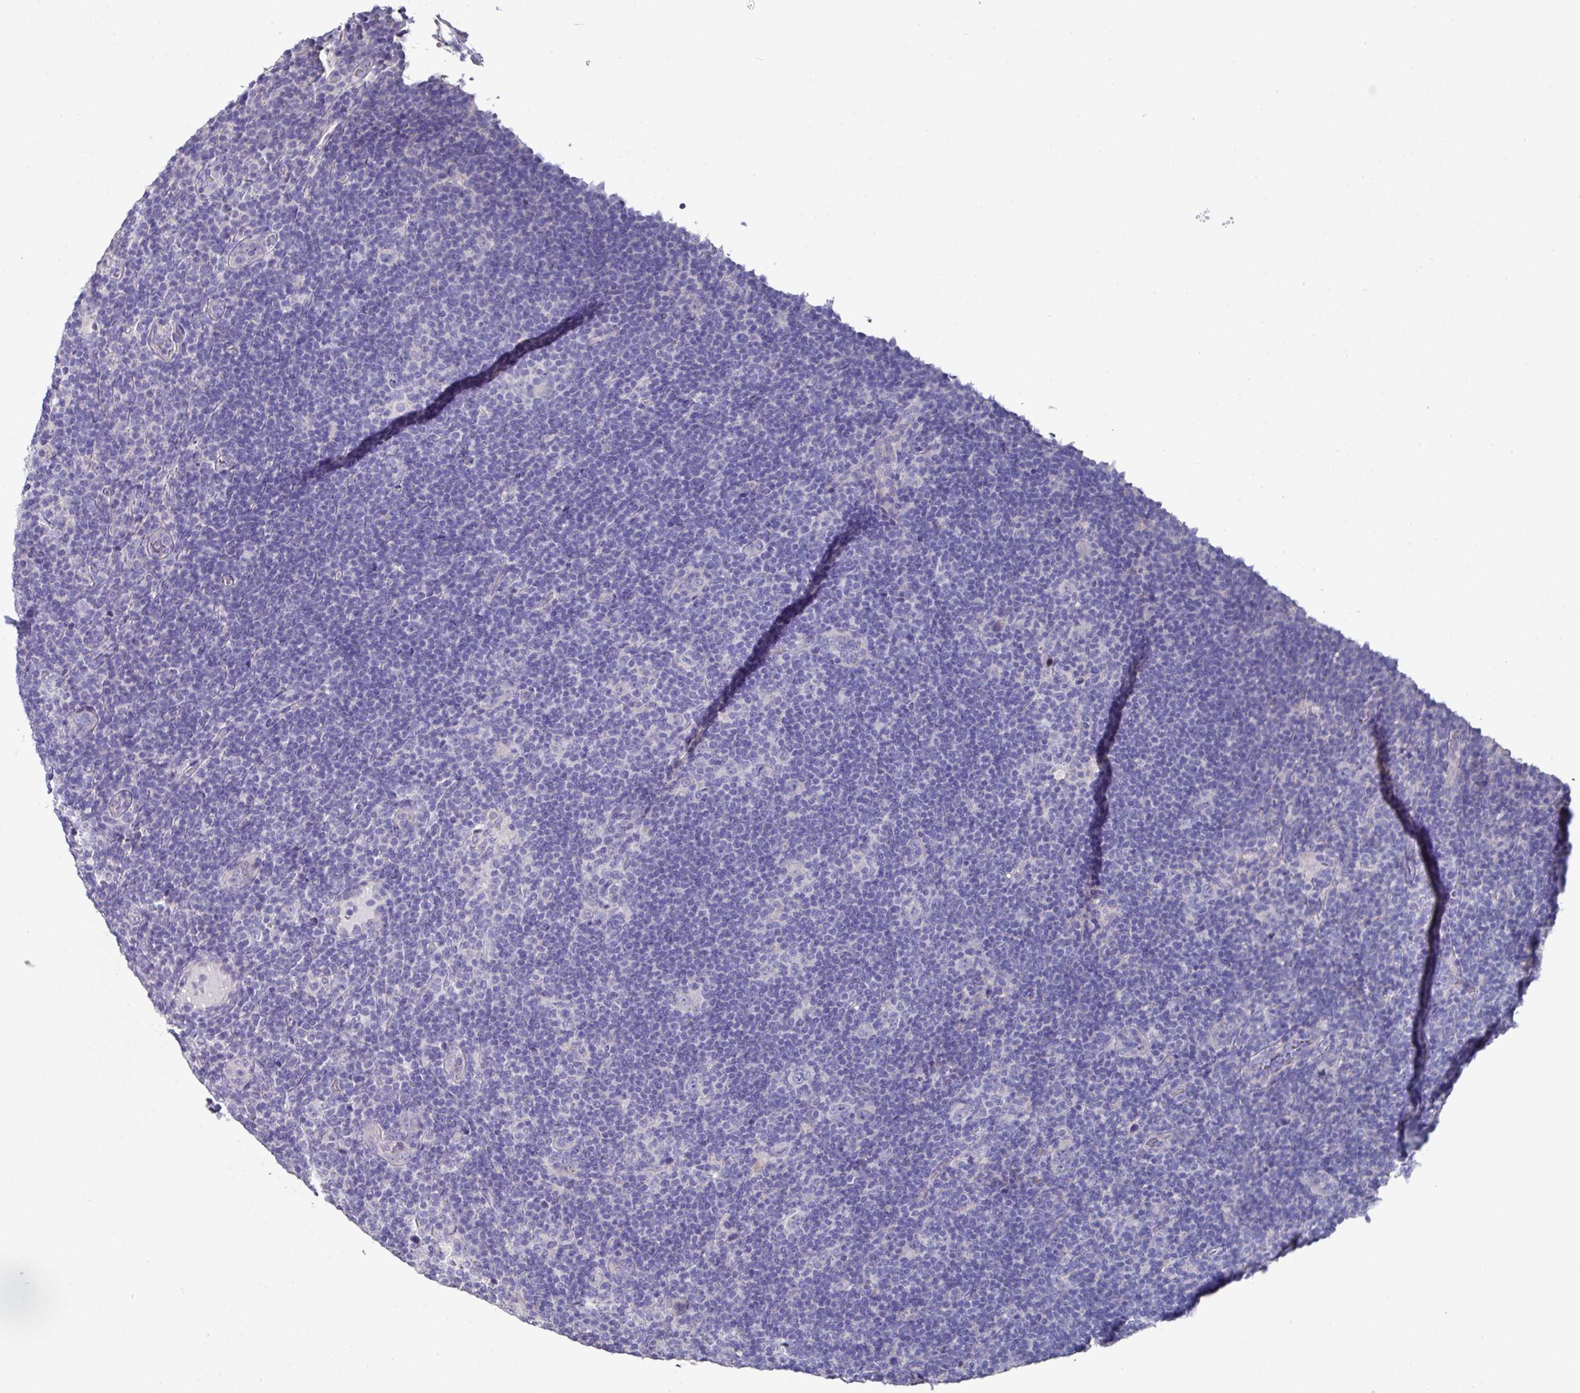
{"staining": {"intensity": "negative", "quantity": "none", "location": "none"}, "tissue": "lymphoma", "cell_type": "Tumor cells", "image_type": "cancer", "snomed": [{"axis": "morphology", "description": "Hodgkin's disease, NOS"}, {"axis": "topography", "description": "Lymph node"}], "caption": "The photomicrograph shows no significant staining in tumor cells of Hodgkin's disease.", "gene": "DAZL", "patient": {"sex": "female", "age": 57}}